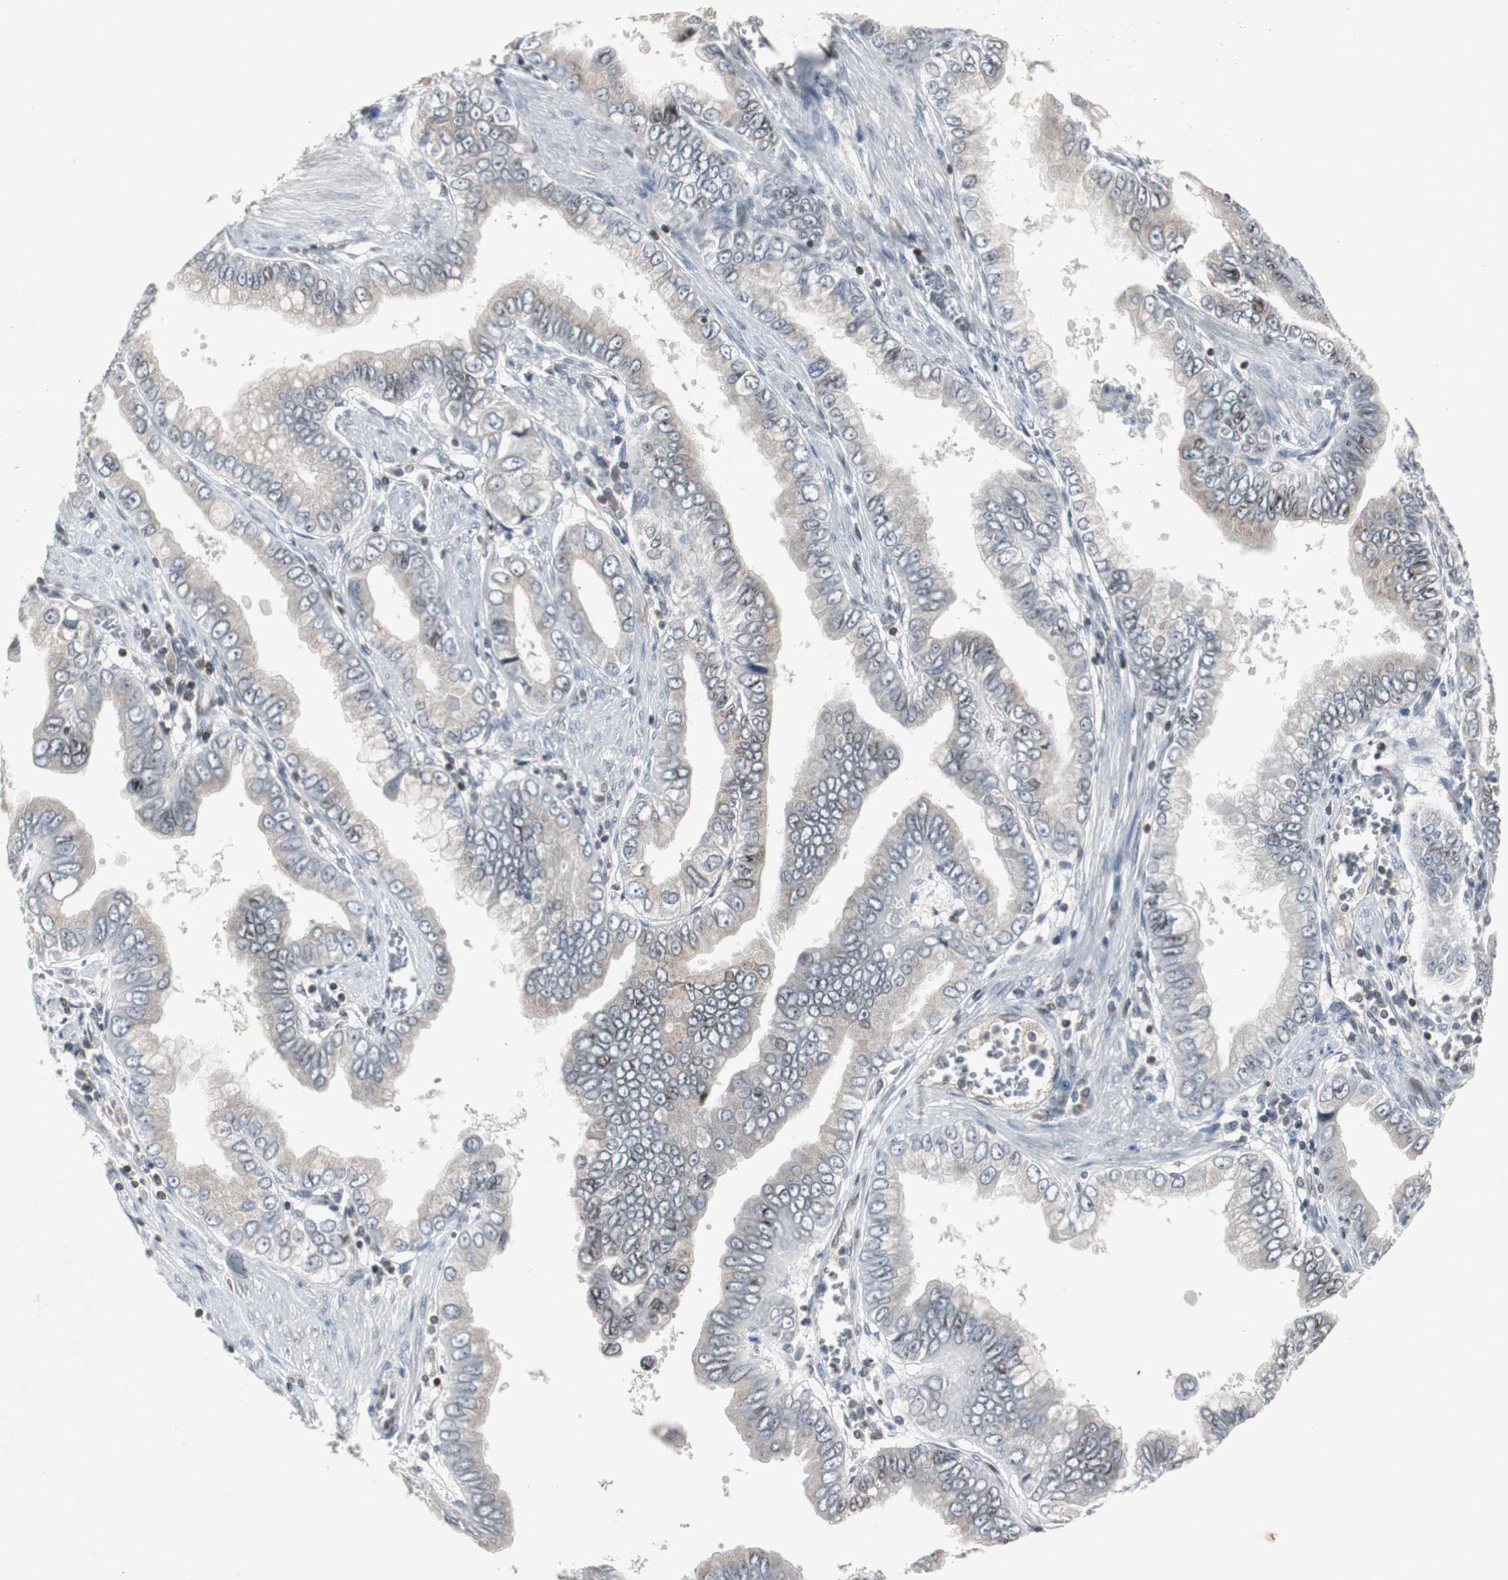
{"staining": {"intensity": "weak", "quantity": "<25%", "location": "cytoplasmic/membranous"}, "tissue": "pancreatic cancer", "cell_type": "Tumor cells", "image_type": "cancer", "snomed": [{"axis": "morphology", "description": "Normal tissue, NOS"}, {"axis": "topography", "description": "Lymph node"}], "caption": "Photomicrograph shows no protein positivity in tumor cells of pancreatic cancer tissue.", "gene": "ZNF396", "patient": {"sex": "male", "age": 50}}